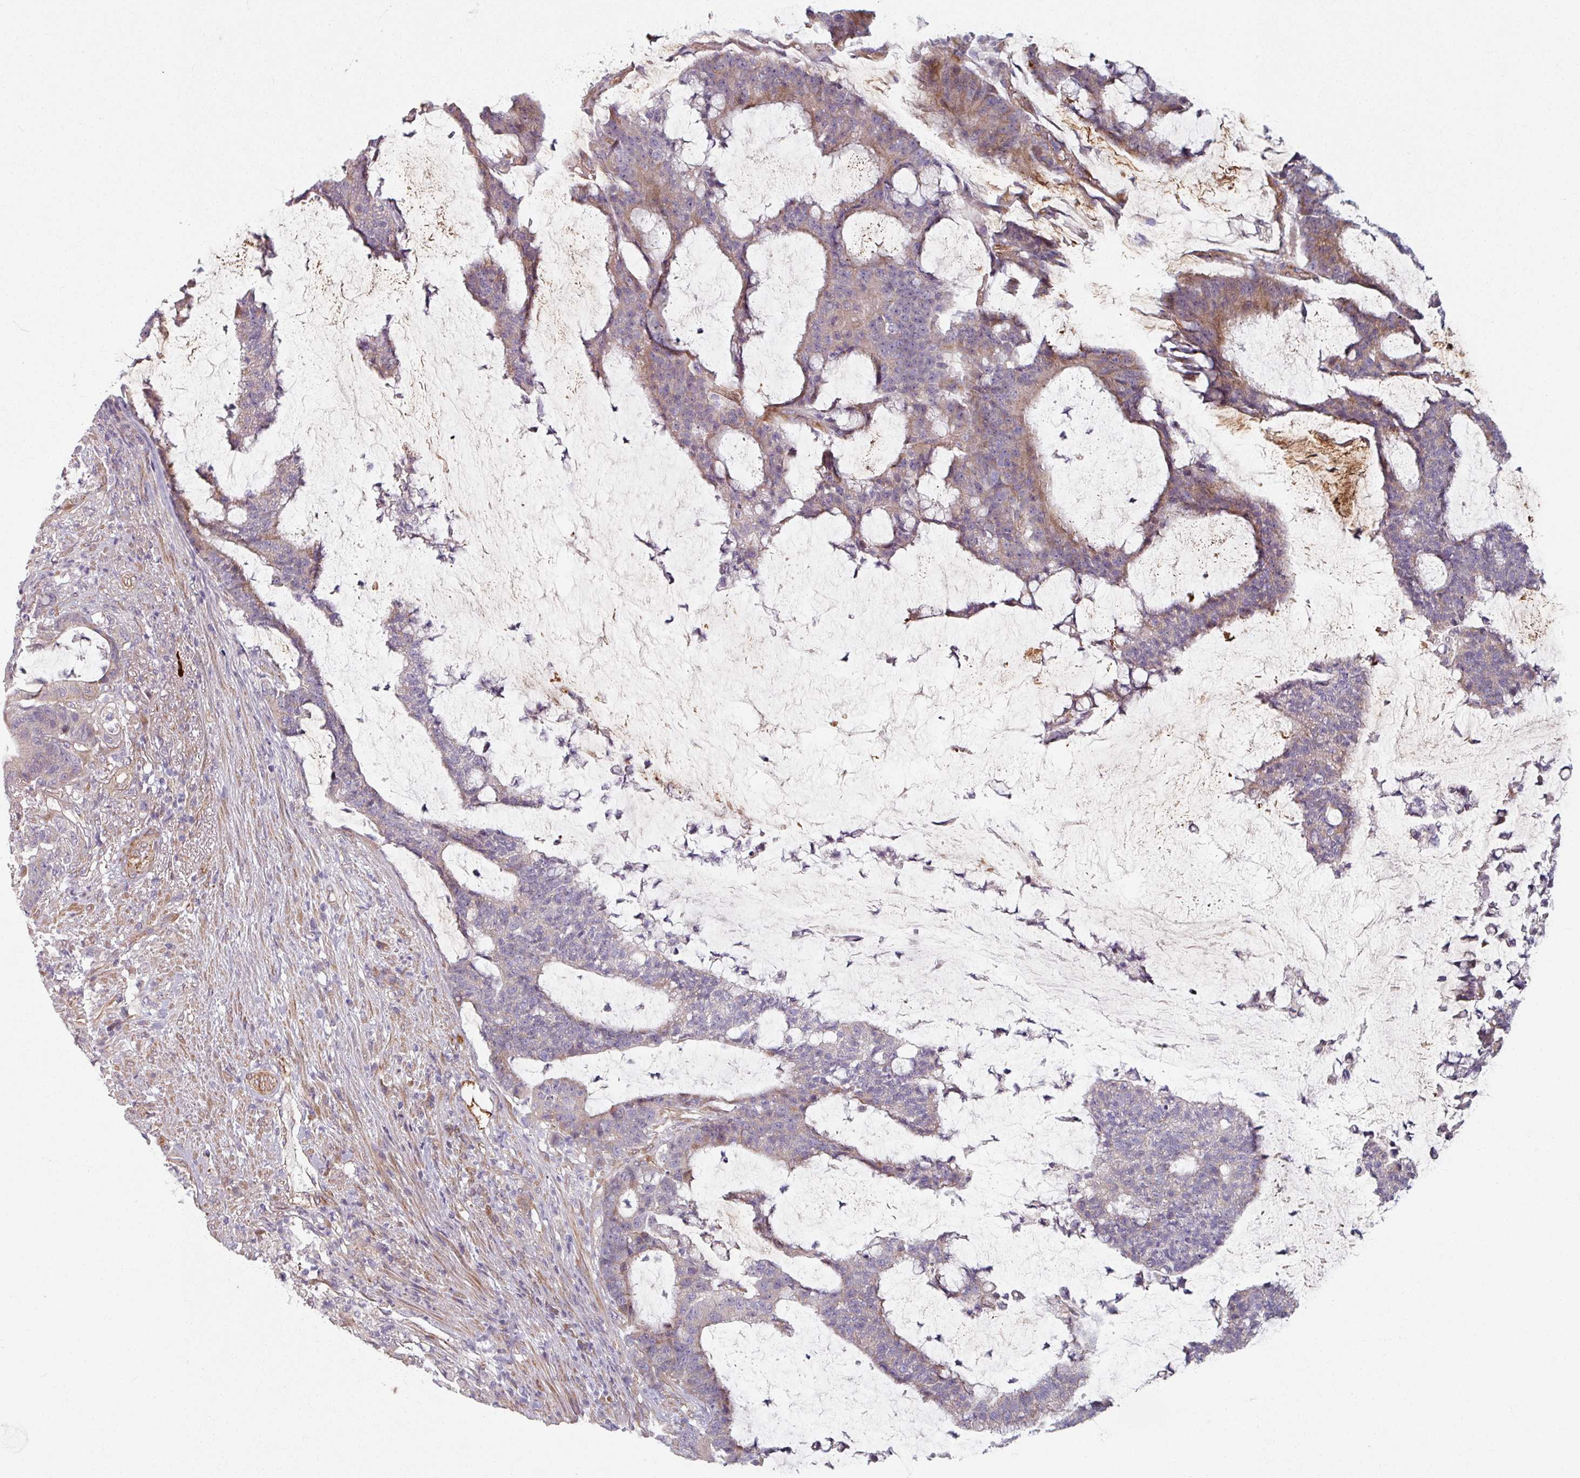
{"staining": {"intensity": "moderate", "quantity": "<25%", "location": "cytoplasmic/membranous"}, "tissue": "colorectal cancer", "cell_type": "Tumor cells", "image_type": "cancer", "snomed": [{"axis": "morphology", "description": "Adenocarcinoma, NOS"}, {"axis": "topography", "description": "Colon"}], "caption": "Approximately <25% of tumor cells in human colorectal cancer show moderate cytoplasmic/membranous protein staining as visualized by brown immunohistochemical staining.", "gene": "C4BPB", "patient": {"sex": "female", "age": 84}}